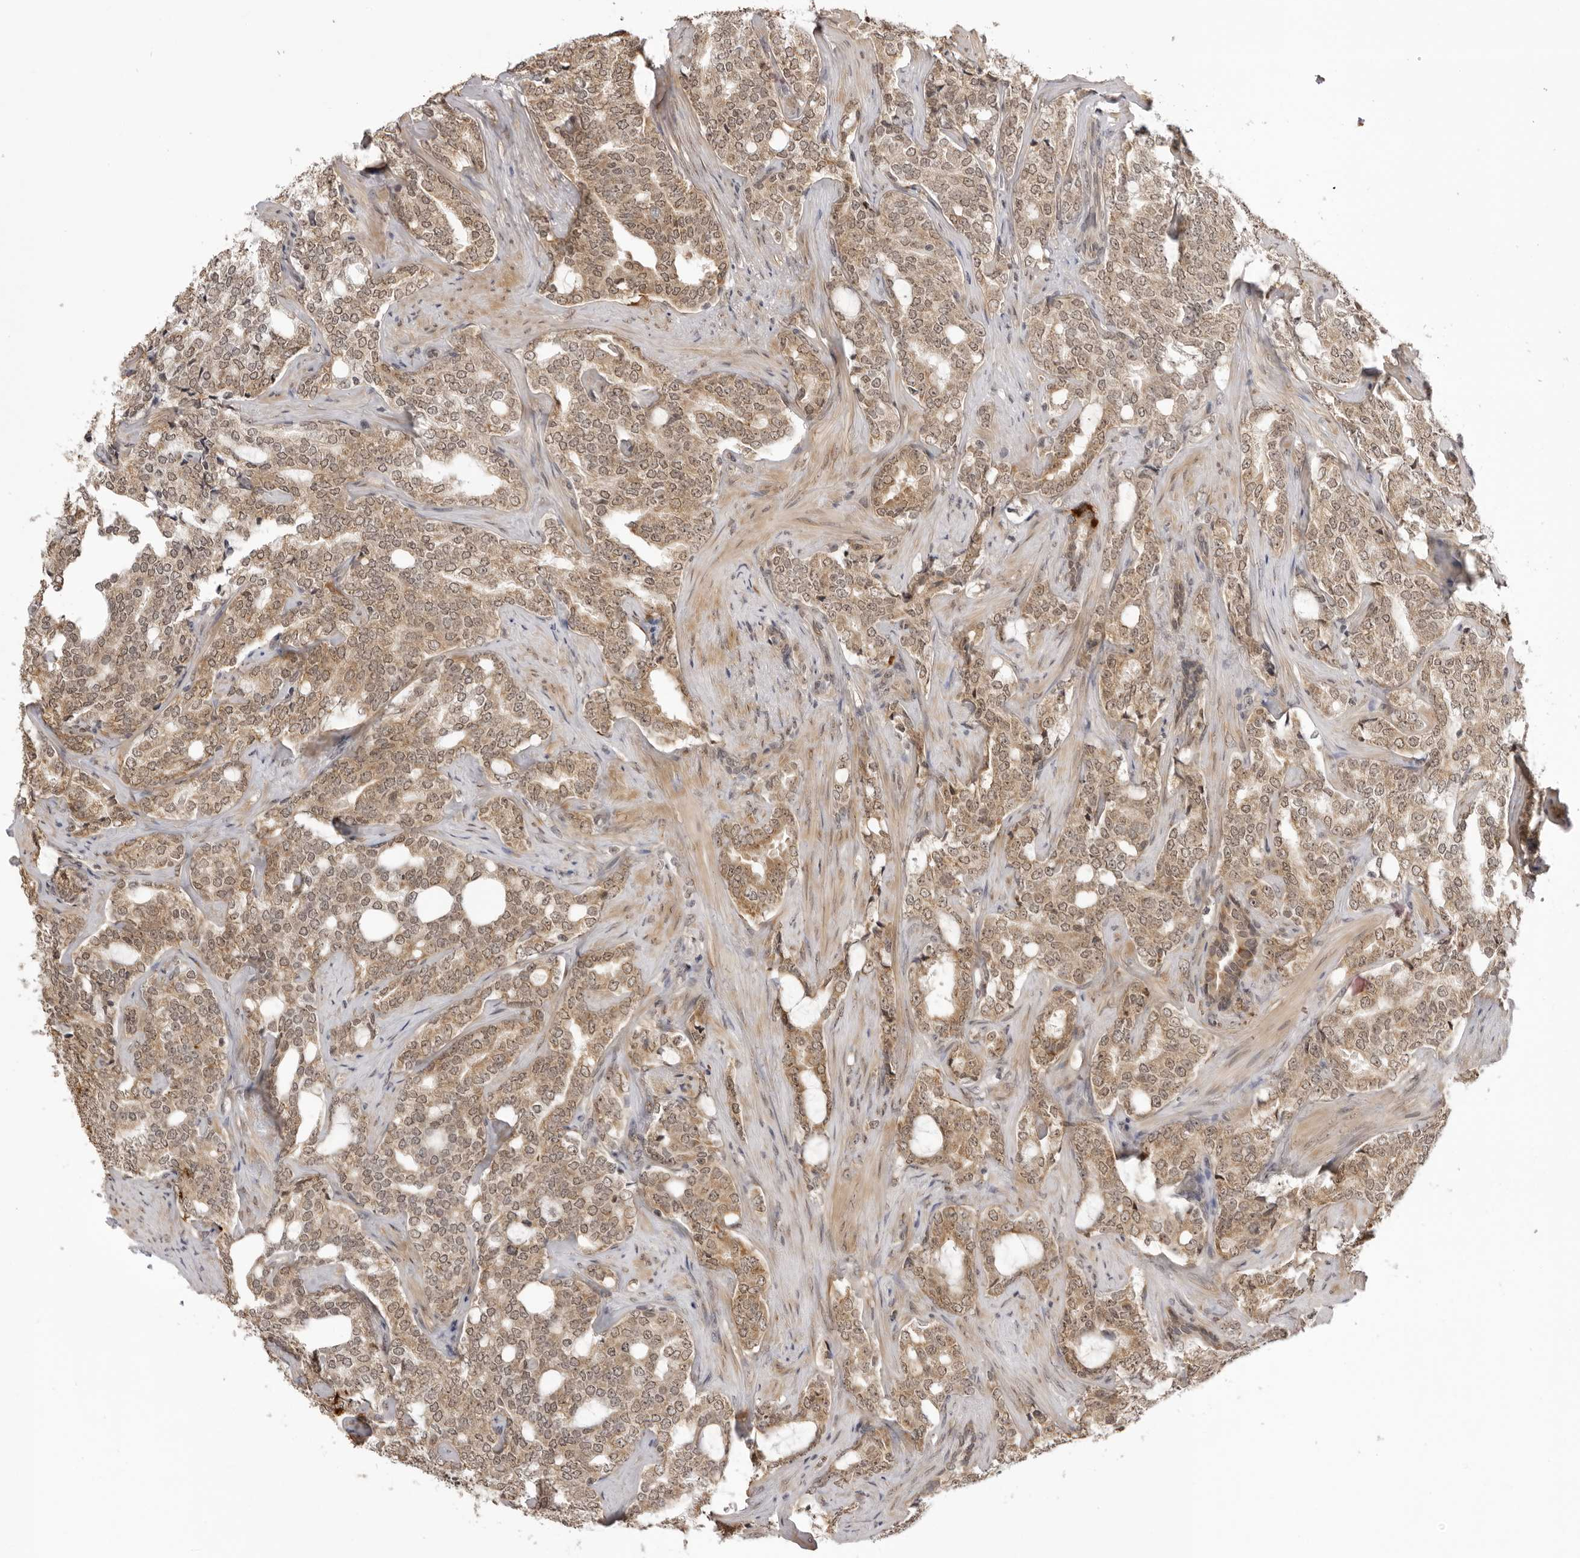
{"staining": {"intensity": "weak", "quantity": ">75%", "location": "cytoplasmic/membranous,nuclear"}, "tissue": "prostate cancer", "cell_type": "Tumor cells", "image_type": "cancer", "snomed": [{"axis": "morphology", "description": "Adenocarcinoma, High grade"}, {"axis": "topography", "description": "Prostate"}], "caption": "Tumor cells exhibit low levels of weak cytoplasmic/membranous and nuclear positivity in approximately >75% of cells in prostate cancer (adenocarcinoma (high-grade)). The staining was performed using DAB to visualize the protein expression in brown, while the nuclei were stained in blue with hematoxylin (Magnification: 20x).", "gene": "ZC3H11A", "patient": {"sex": "male", "age": 64}}